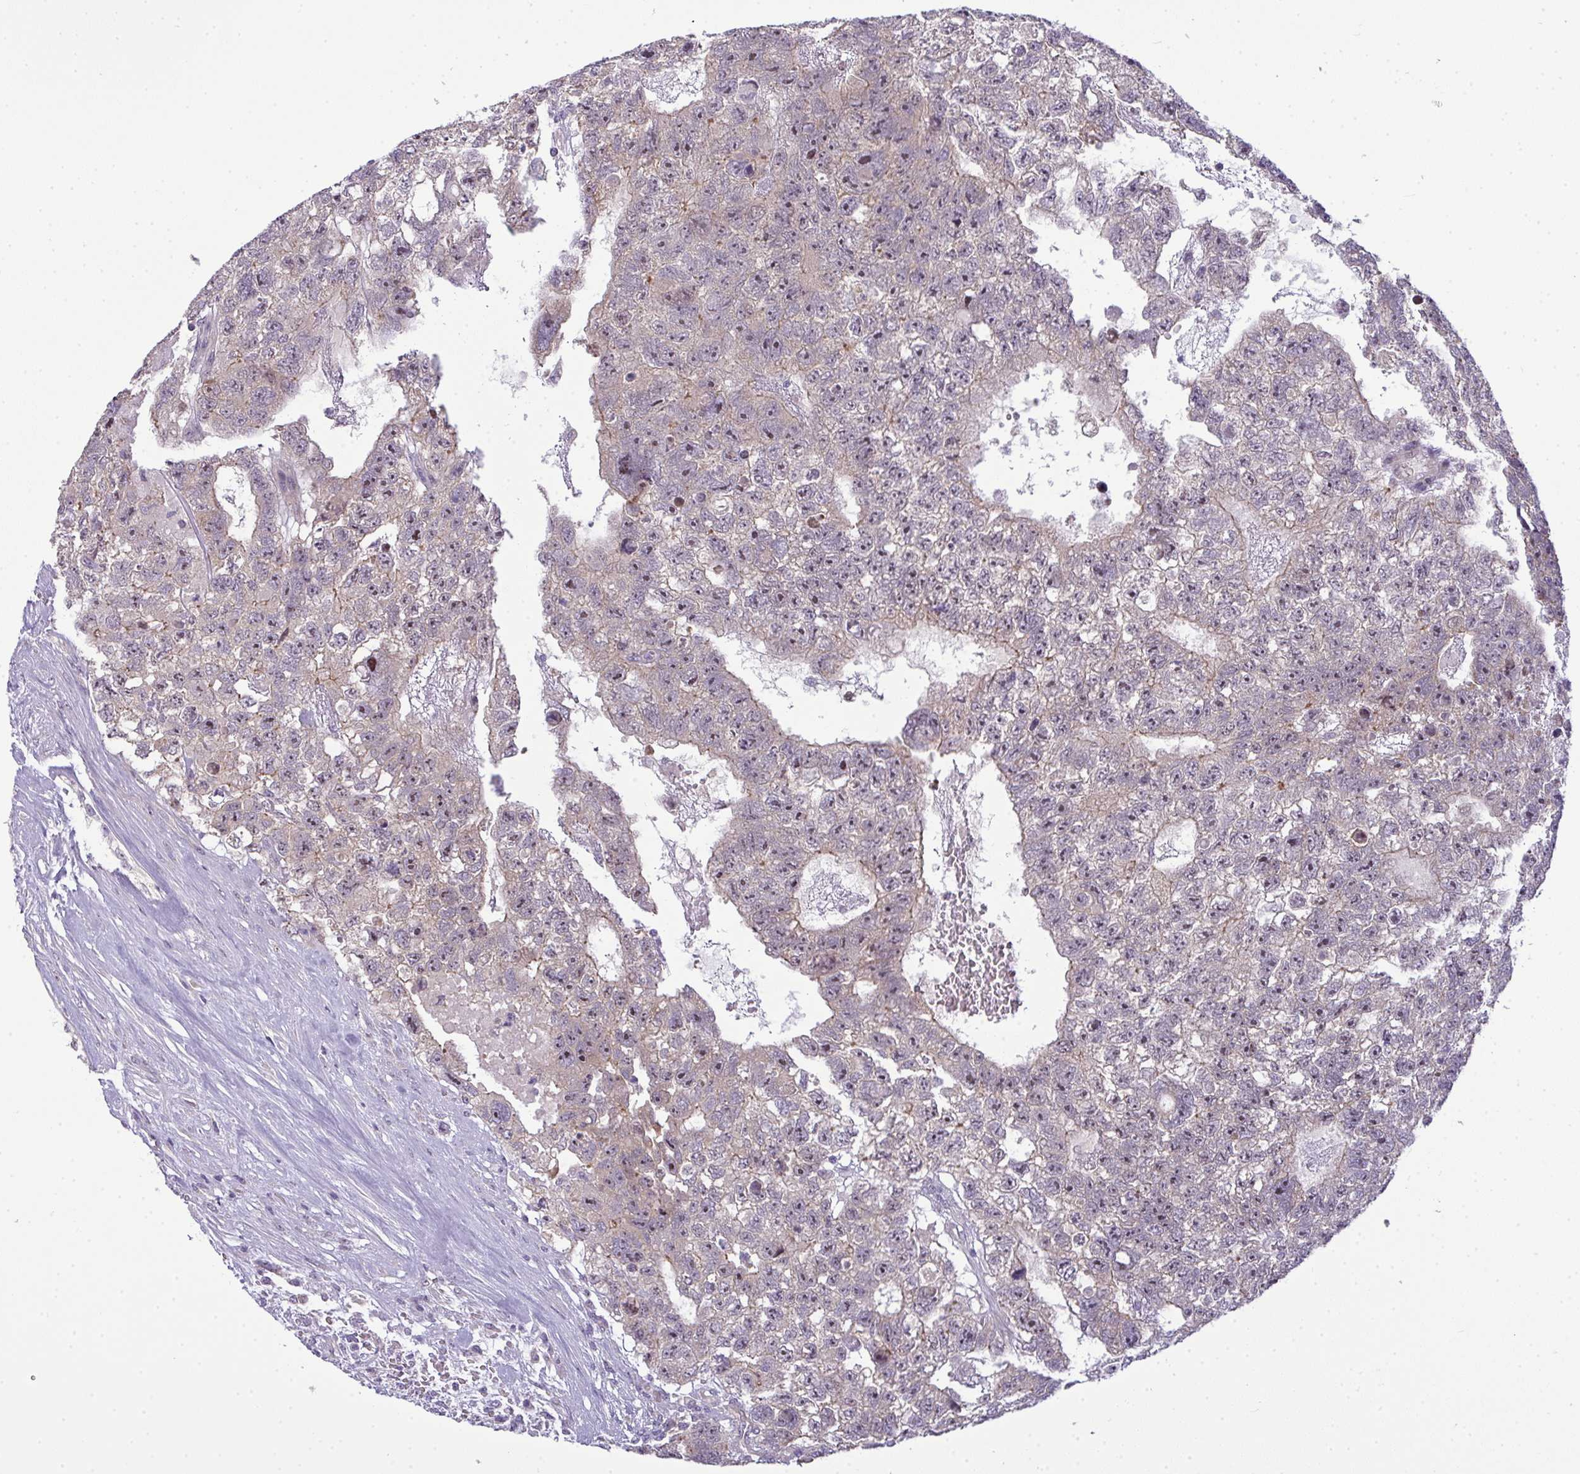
{"staining": {"intensity": "weak", "quantity": "25%-75%", "location": "cytoplasmic/membranous,nuclear"}, "tissue": "testis cancer", "cell_type": "Tumor cells", "image_type": "cancer", "snomed": [{"axis": "morphology", "description": "Carcinoma, Embryonal, NOS"}, {"axis": "topography", "description": "Testis"}], "caption": "Immunohistochemical staining of human embryonal carcinoma (testis) exhibits low levels of weak cytoplasmic/membranous and nuclear protein expression in about 25%-75% of tumor cells.", "gene": "NT5C1A", "patient": {"sex": "male", "age": 26}}